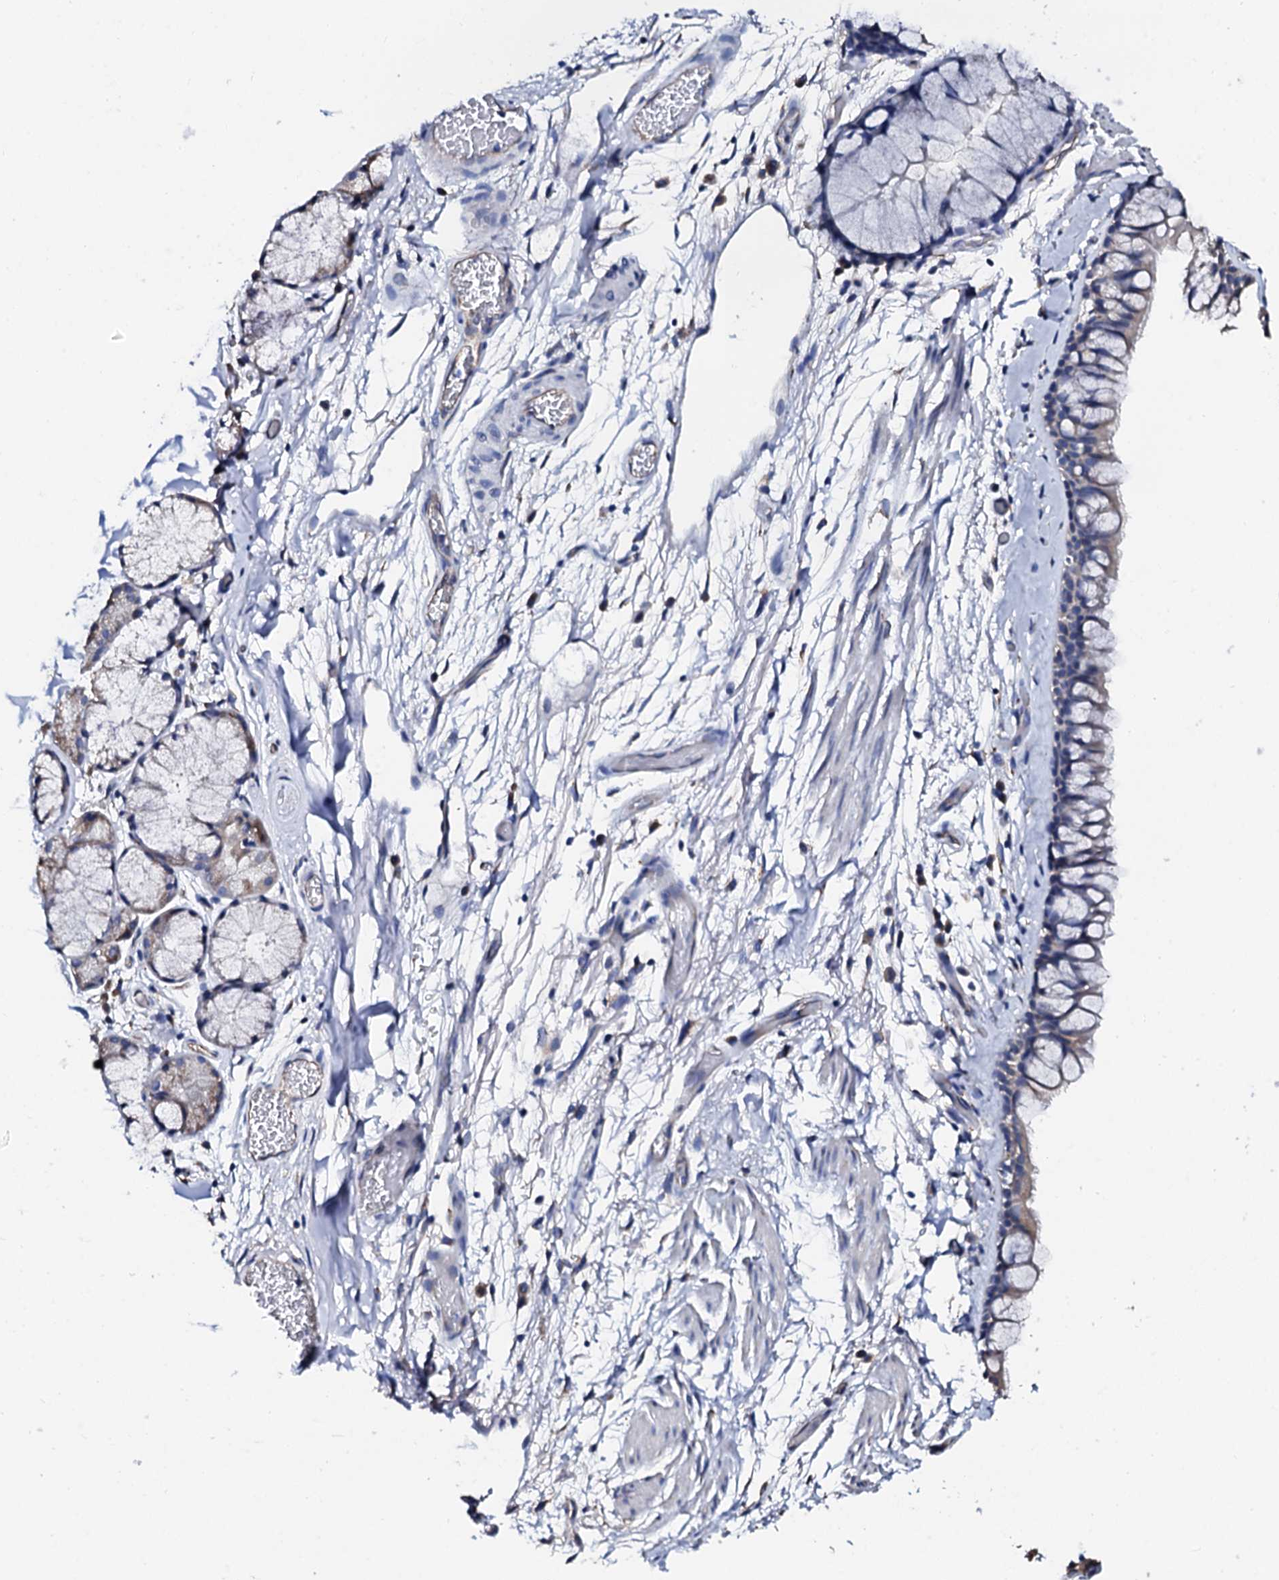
{"staining": {"intensity": "weak", "quantity": "<25%", "location": "cytoplasmic/membranous"}, "tissue": "bronchus", "cell_type": "Respiratory epithelial cells", "image_type": "normal", "snomed": [{"axis": "morphology", "description": "Normal tissue, NOS"}, {"axis": "topography", "description": "Bronchus"}], "caption": "This histopathology image is of normal bronchus stained with immunohistochemistry (IHC) to label a protein in brown with the nuclei are counter-stained blue. There is no positivity in respiratory epithelial cells. Nuclei are stained in blue.", "gene": "AKAP3", "patient": {"sex": "male", "age": 65}}